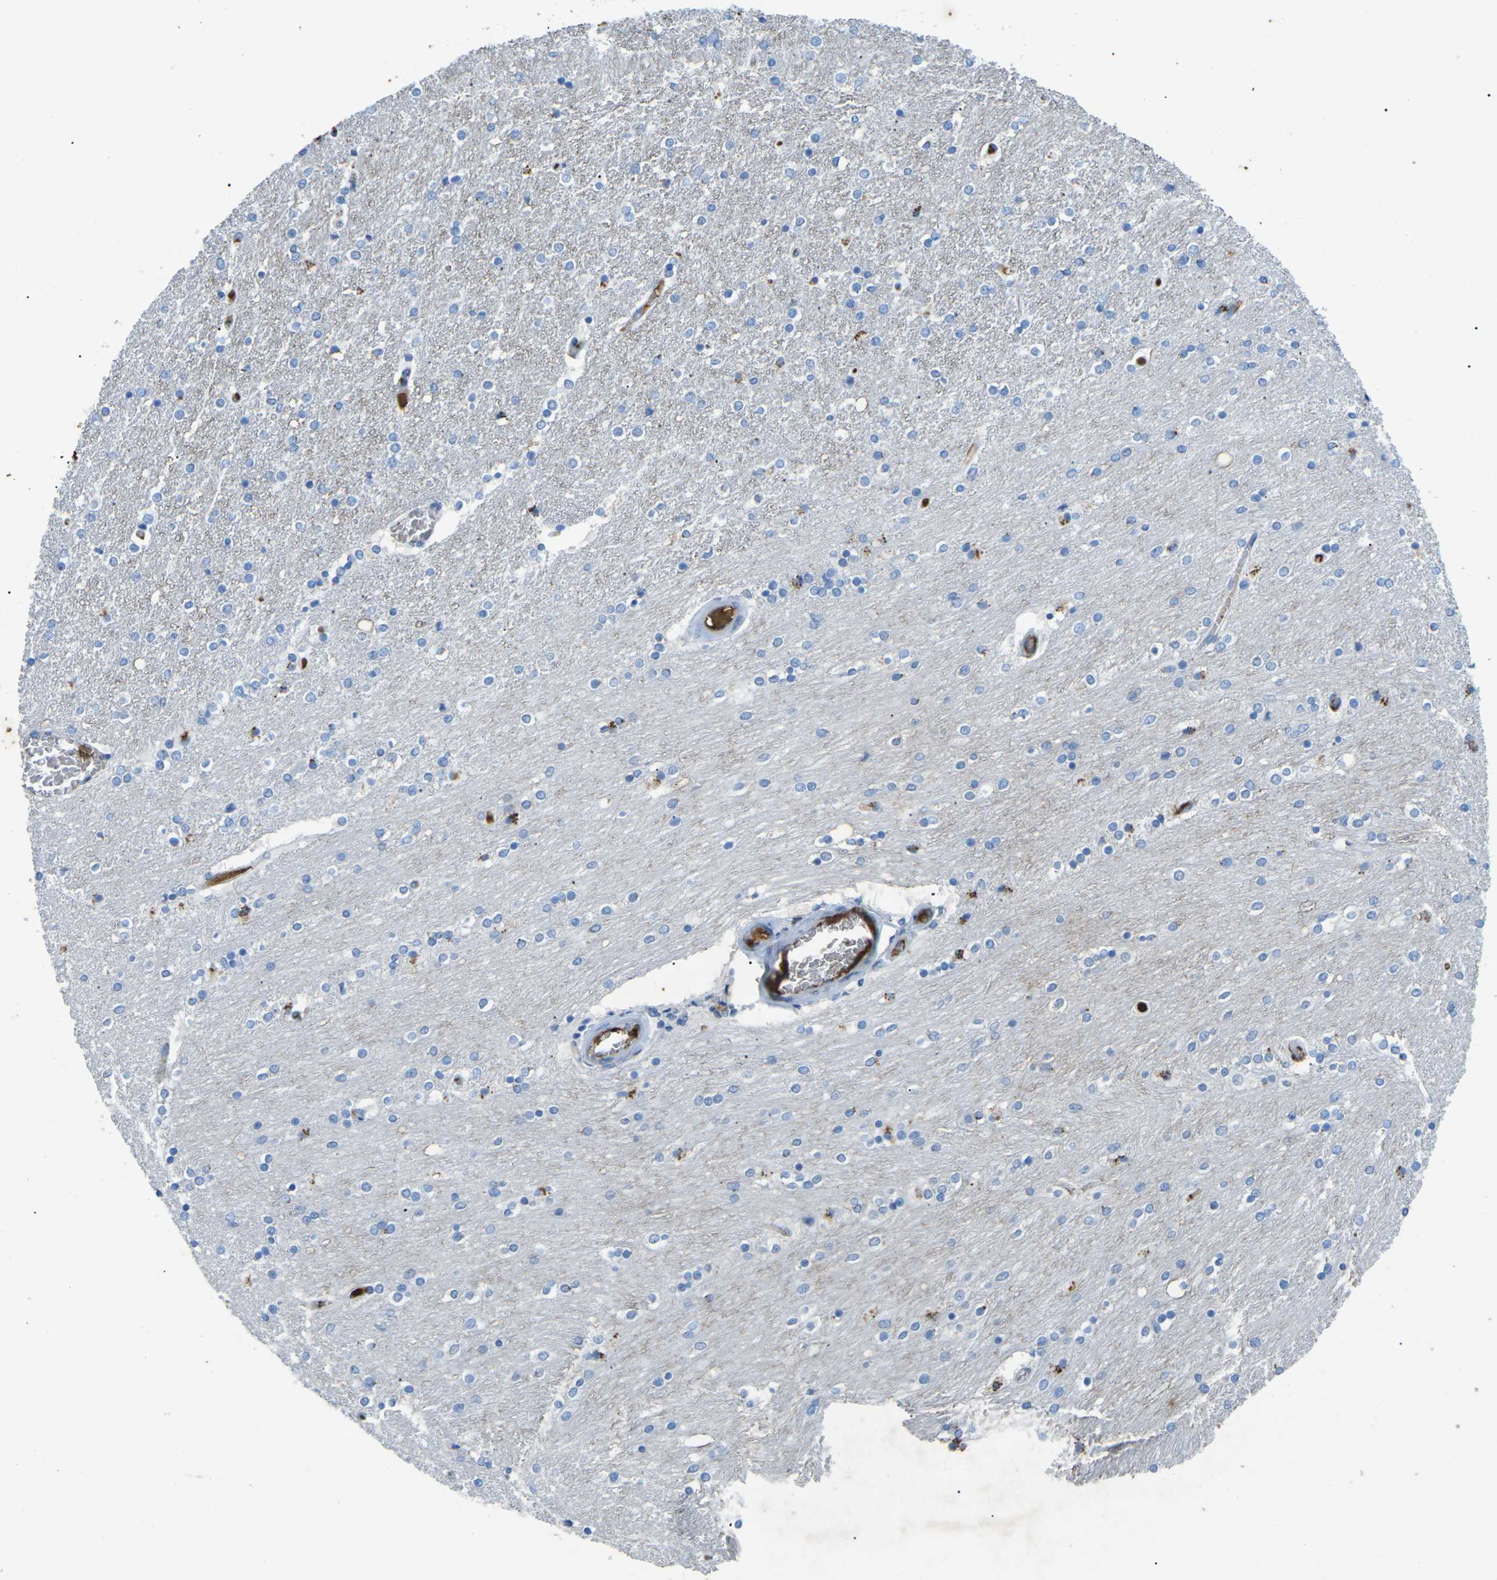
{"staining": {"intensity": "negative", "quantity": "none", "location": "none"}, "tissue": "caudate", "cell_type": "Glial cells", "image_type": "normal", "snomed": [{"axis": "morphology", "description": "Normal tissue, NOS"}, {"axis": "topography", "description": "Lateral ventricle wall"}], "caption": "Glial cells are negative for protein expression in benign human caudate. The staining is performed using DAB (3,3'-diaminobenzidine) brown chromogen with nuclei counter-stained in using hematoxylin.", "gene": "CTAGE1", "patient": {"sex": "female", "age": 54}}